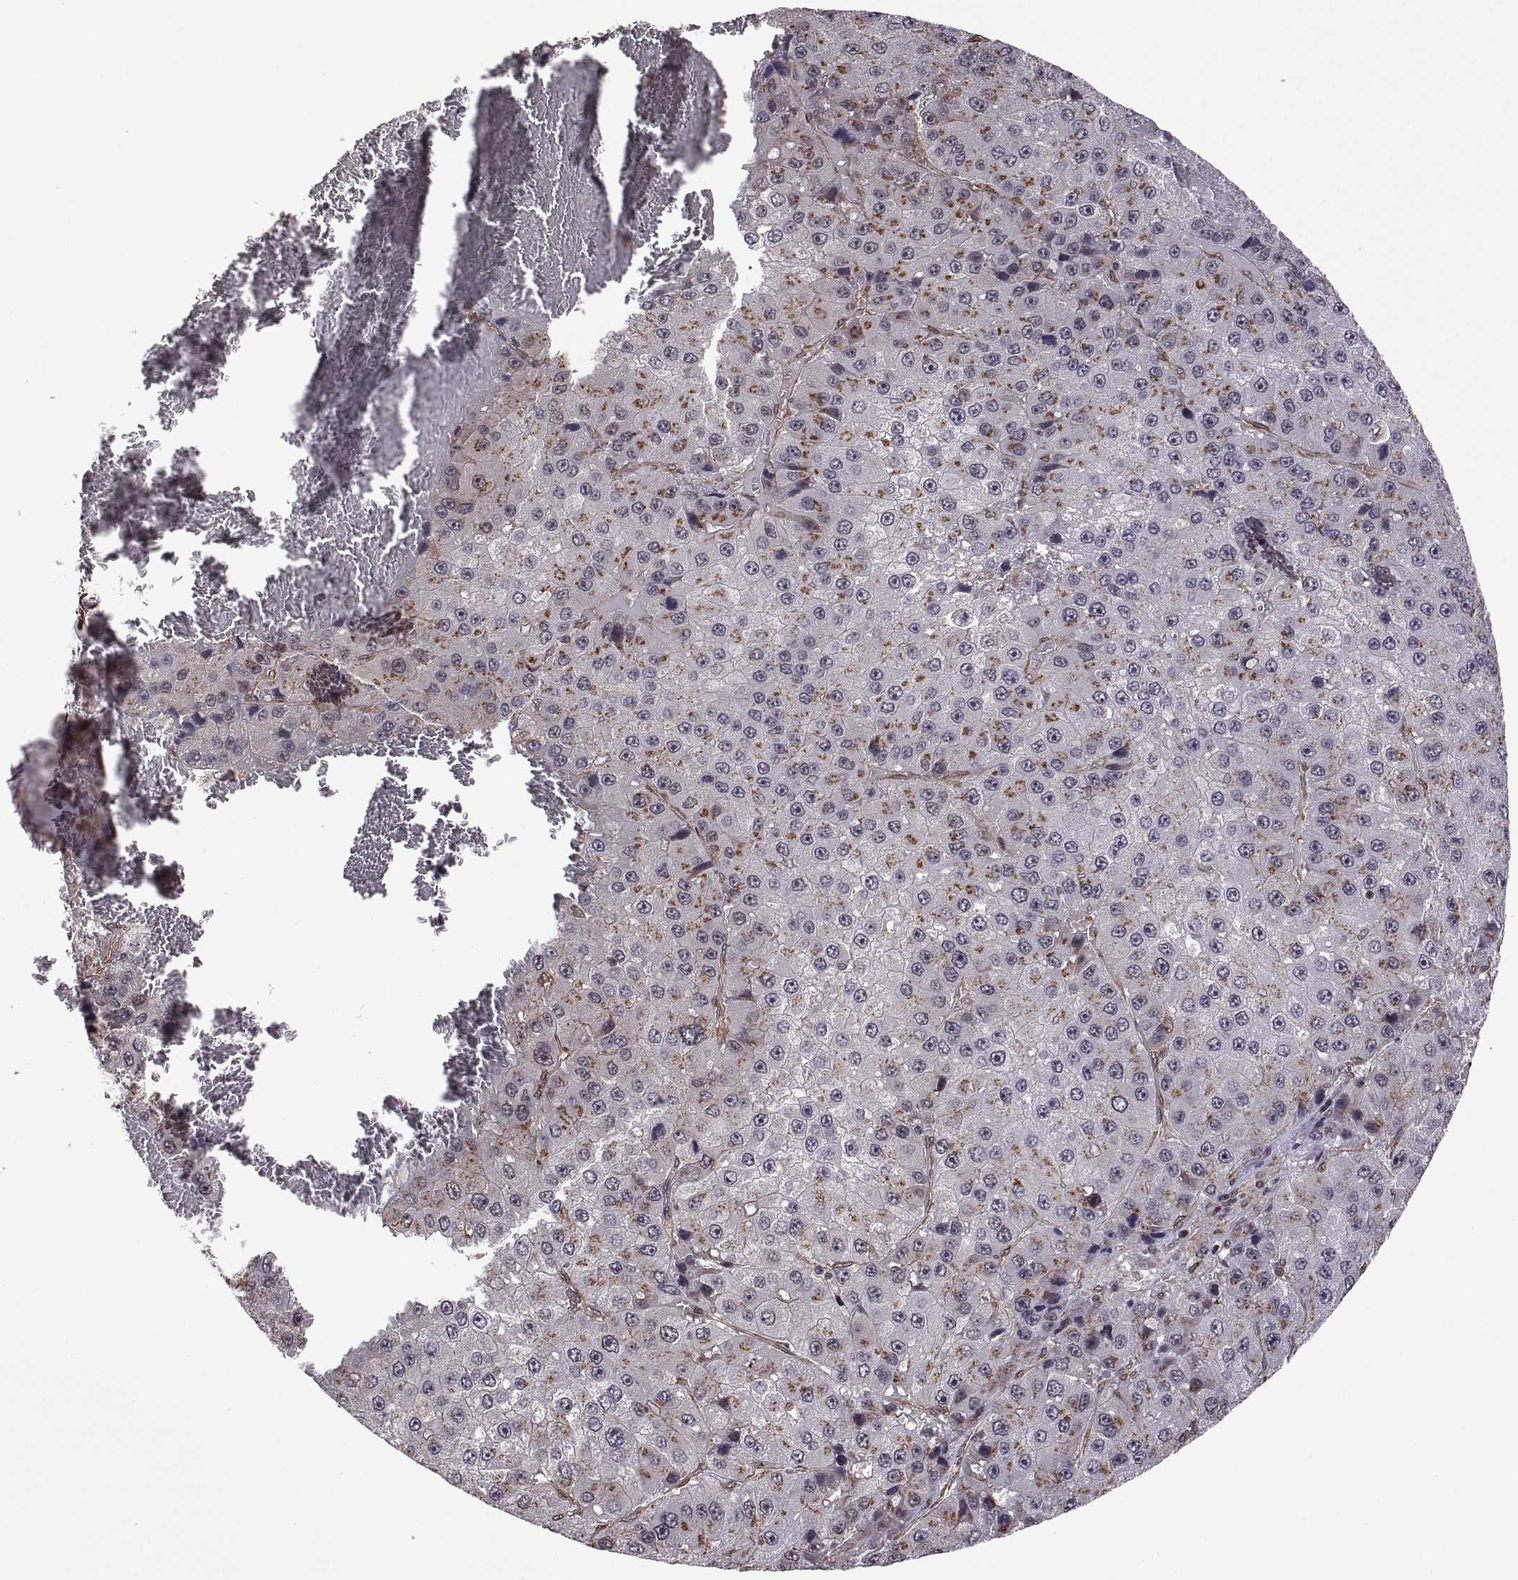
{"staining": {"intensity": "moderate", "quantity": "25%-75%", "location": "cytoplasmic/membranous"}, "tissue": "liver cancer", "cell_type": "Tumor cells", "image_type": "cancer", "snomed": [{"axis": "morphology", "description": "Carcinoma, Hepatocellular, NOS"}, {"axis": "topography", "description": "Liver"}], "caption": "Liver cancer stained for a protein (brown) displays moderate cytoplasmic/membranous positive expression in approximately 25%-75% of tumor cells.", "gene": "ARRB1", "patient": {"sex": "female", "age": 73}}